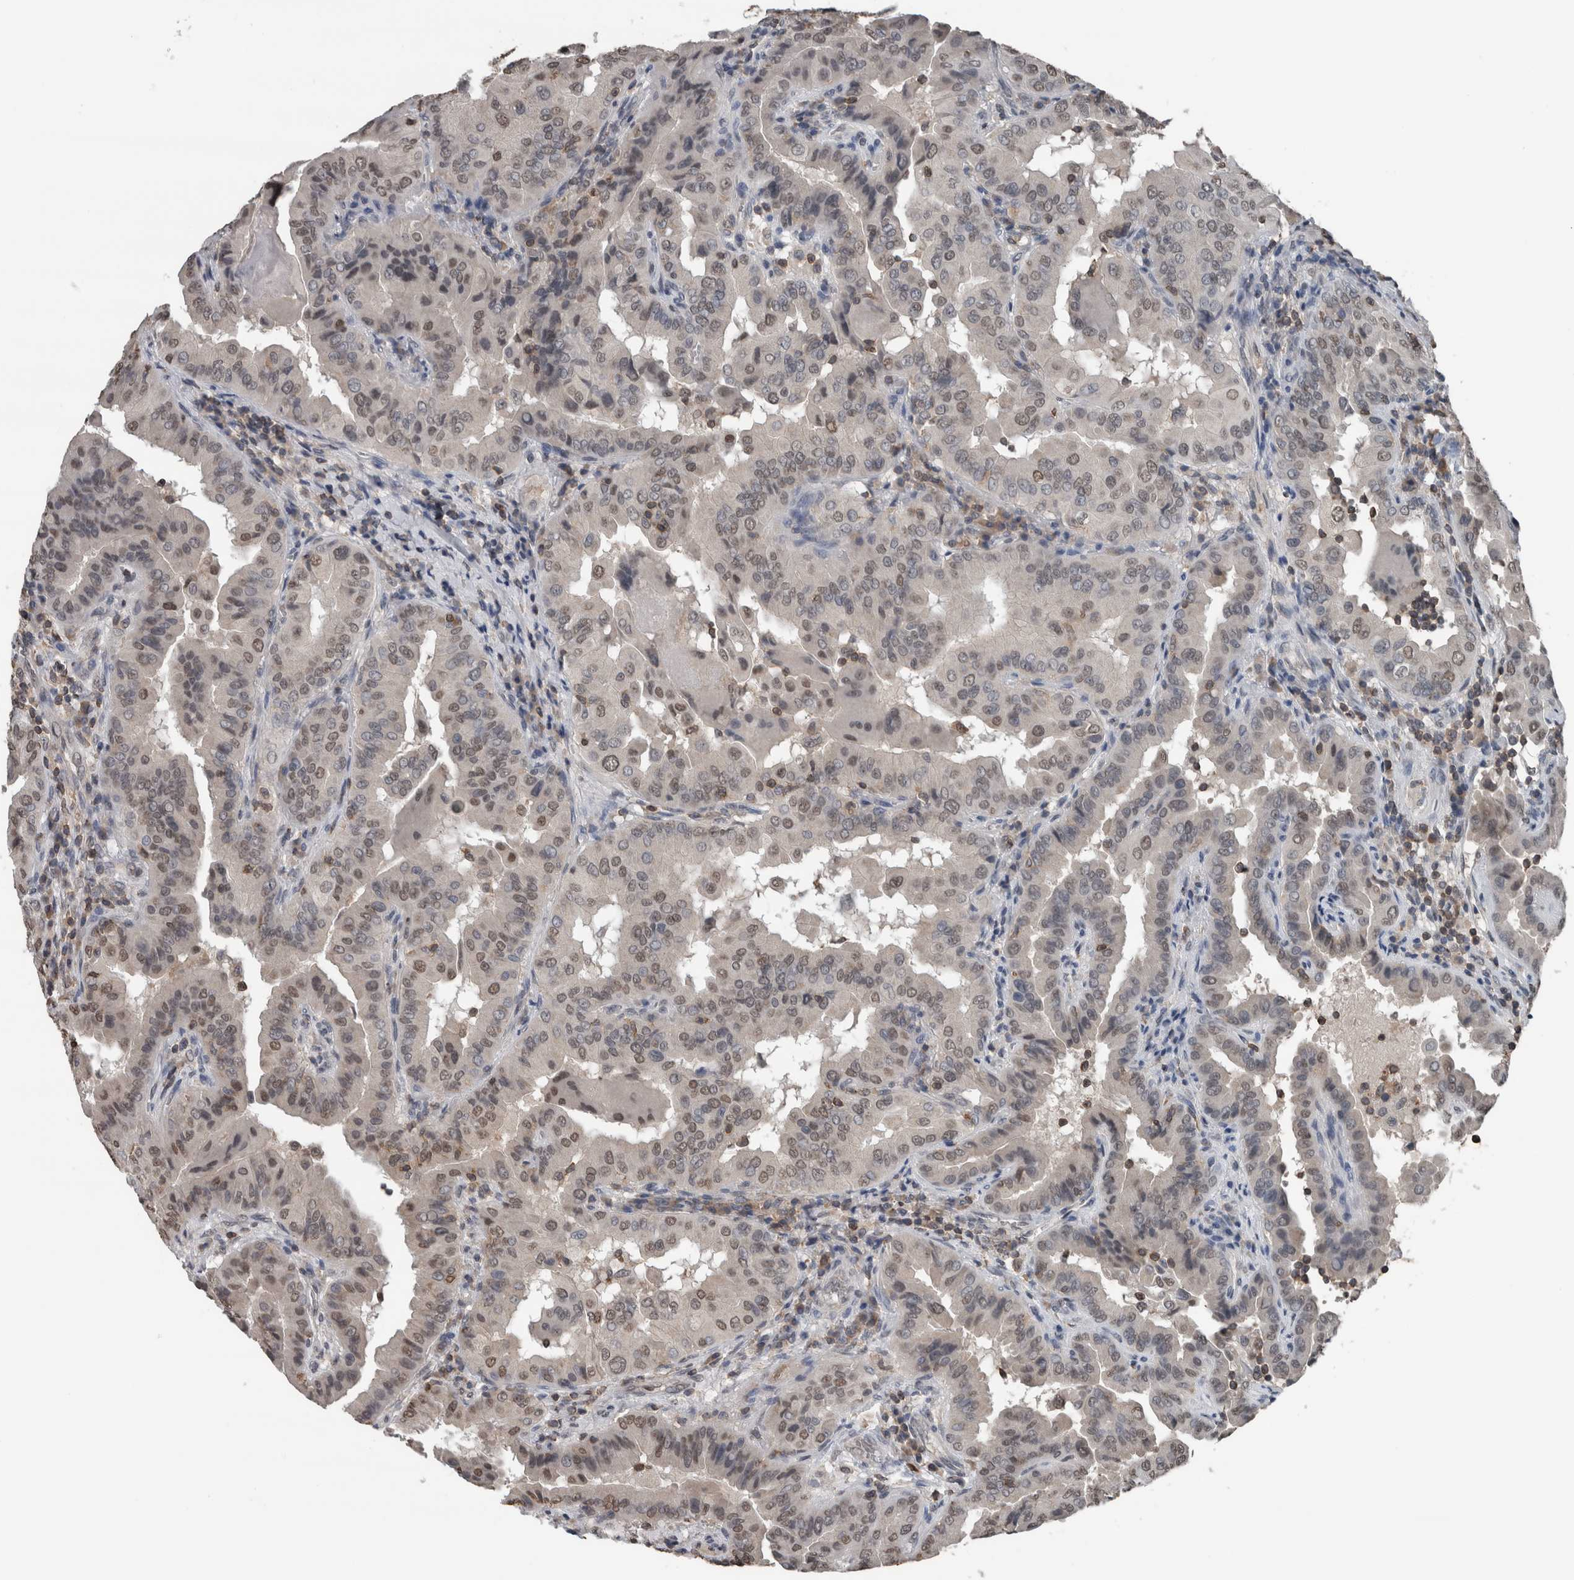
{"staining": {"intensity": "weak", "quantity": ">75%", "location": "nuclear"}, "tissue": "thyroid cancer", "cell_type": "Tumor cells", "image_type": "cancer", "snomed": [{"axis": "morphology", "description": "Papillary adenocarcinoma, NOS"}, {"axis": "topography", "description": "Thyroid gland"}], "caption": "Brown immunohistochemical staining in thyroid papillary adenocarcinoma displays weak nuclear positivity in about >75% of tumor cells. Immunohistochemistry (ihc) stains the protein in brown and the nuclei are stained blue.", "gene": "MAFF", "patient": {"sex": "male", "age": 33}}